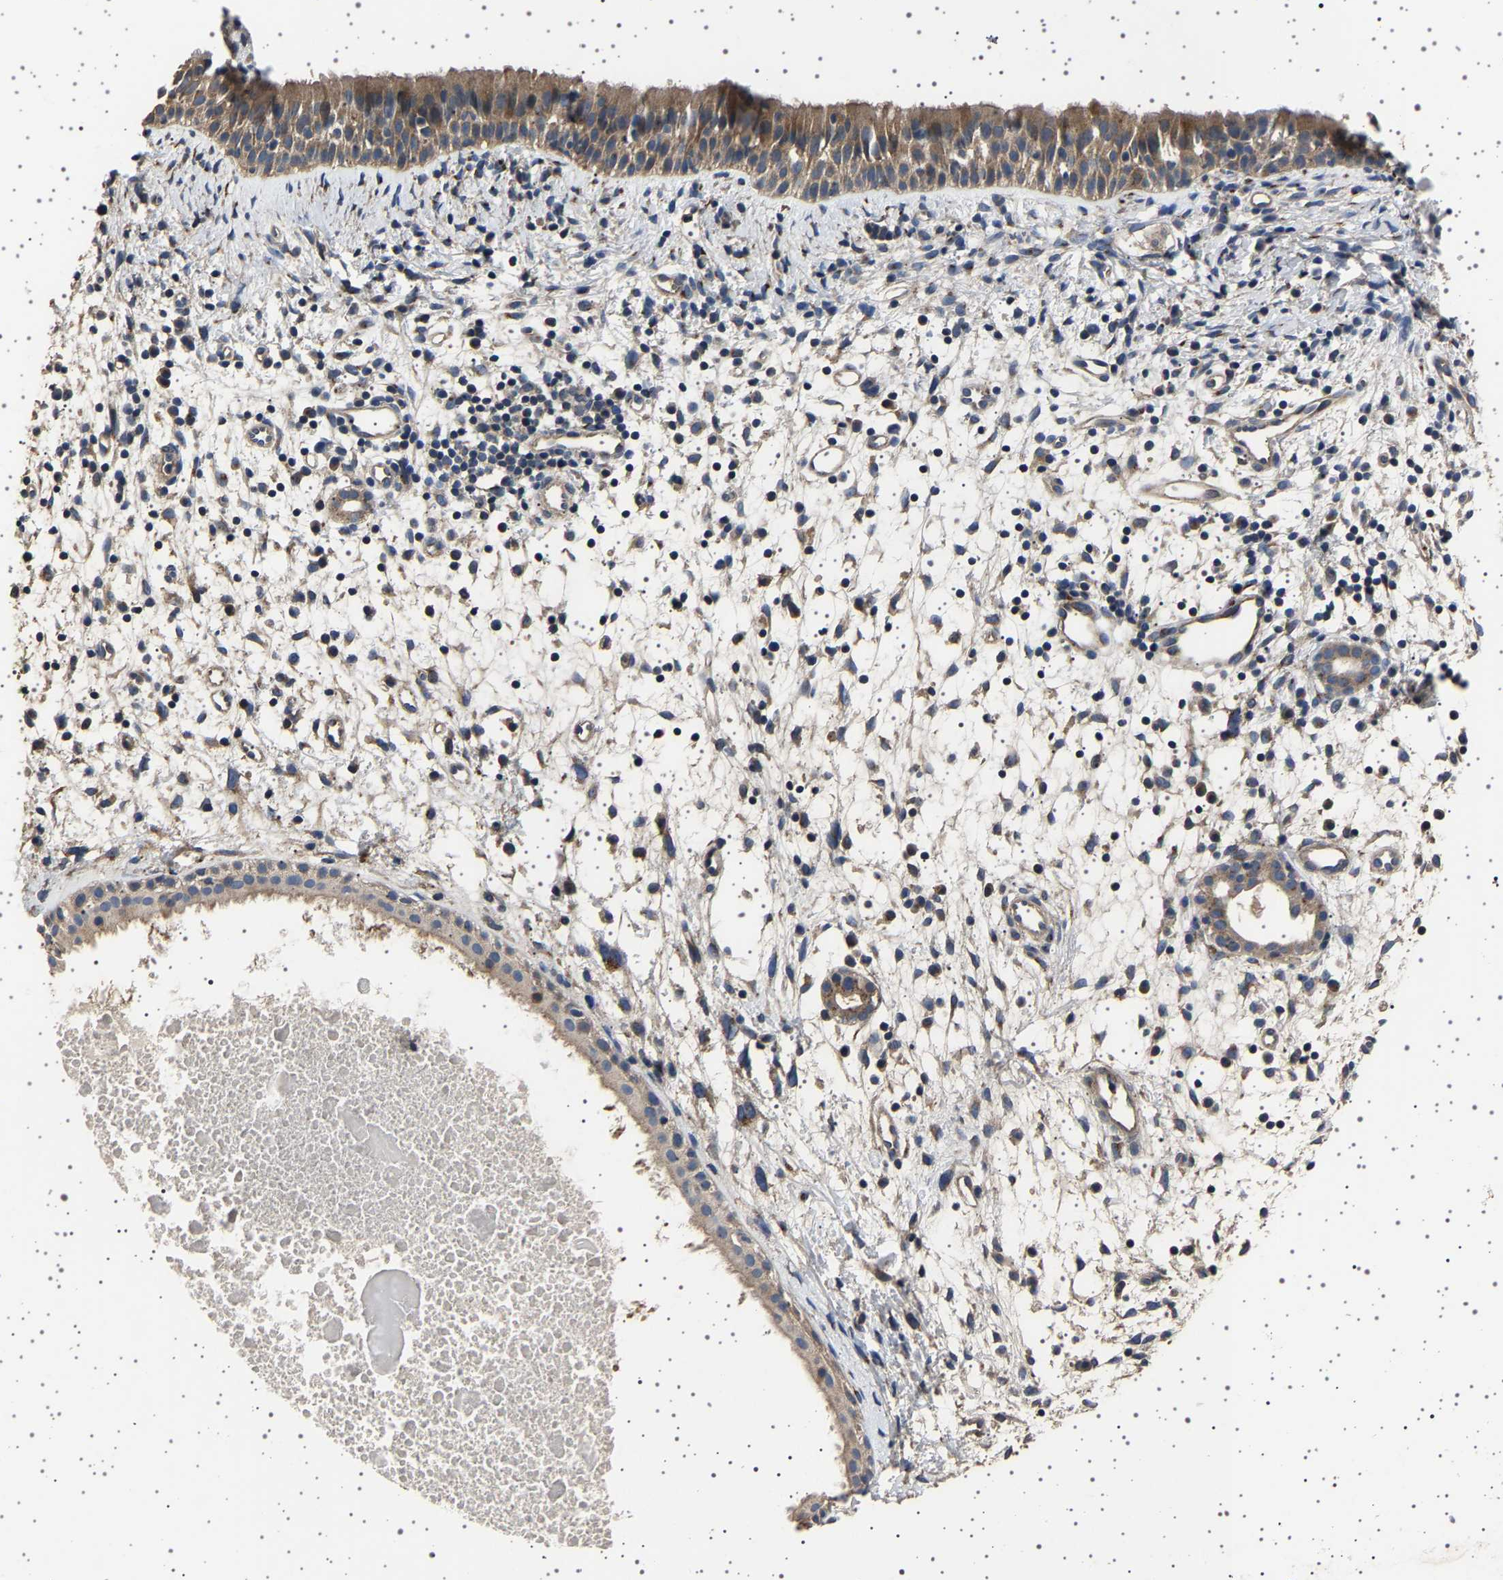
{"staining": {"intensity": "weak", "quantity": ">75%", "location": "cytoplasmic/membranous"}, "tissue": "nasopharynx", "cell_type": "Respiratory epithelial cells", "image_type": "normal", "snomed": [{"axis": "morphology", "description": "Normal tissue, NOS"}, {"axis": "topography", "description": "Nasopharynx"}], "caption": "A micrograph of human nasopharynx stained for a protein demonstrates weak cytoplasmic/membranous brown staining in respiratory epithelial cells. (DAB = brown stain, brightfield microscopy at high magnification).", "gene": "NCKAP1", "patient": {"sex": "male", "age": 22}}